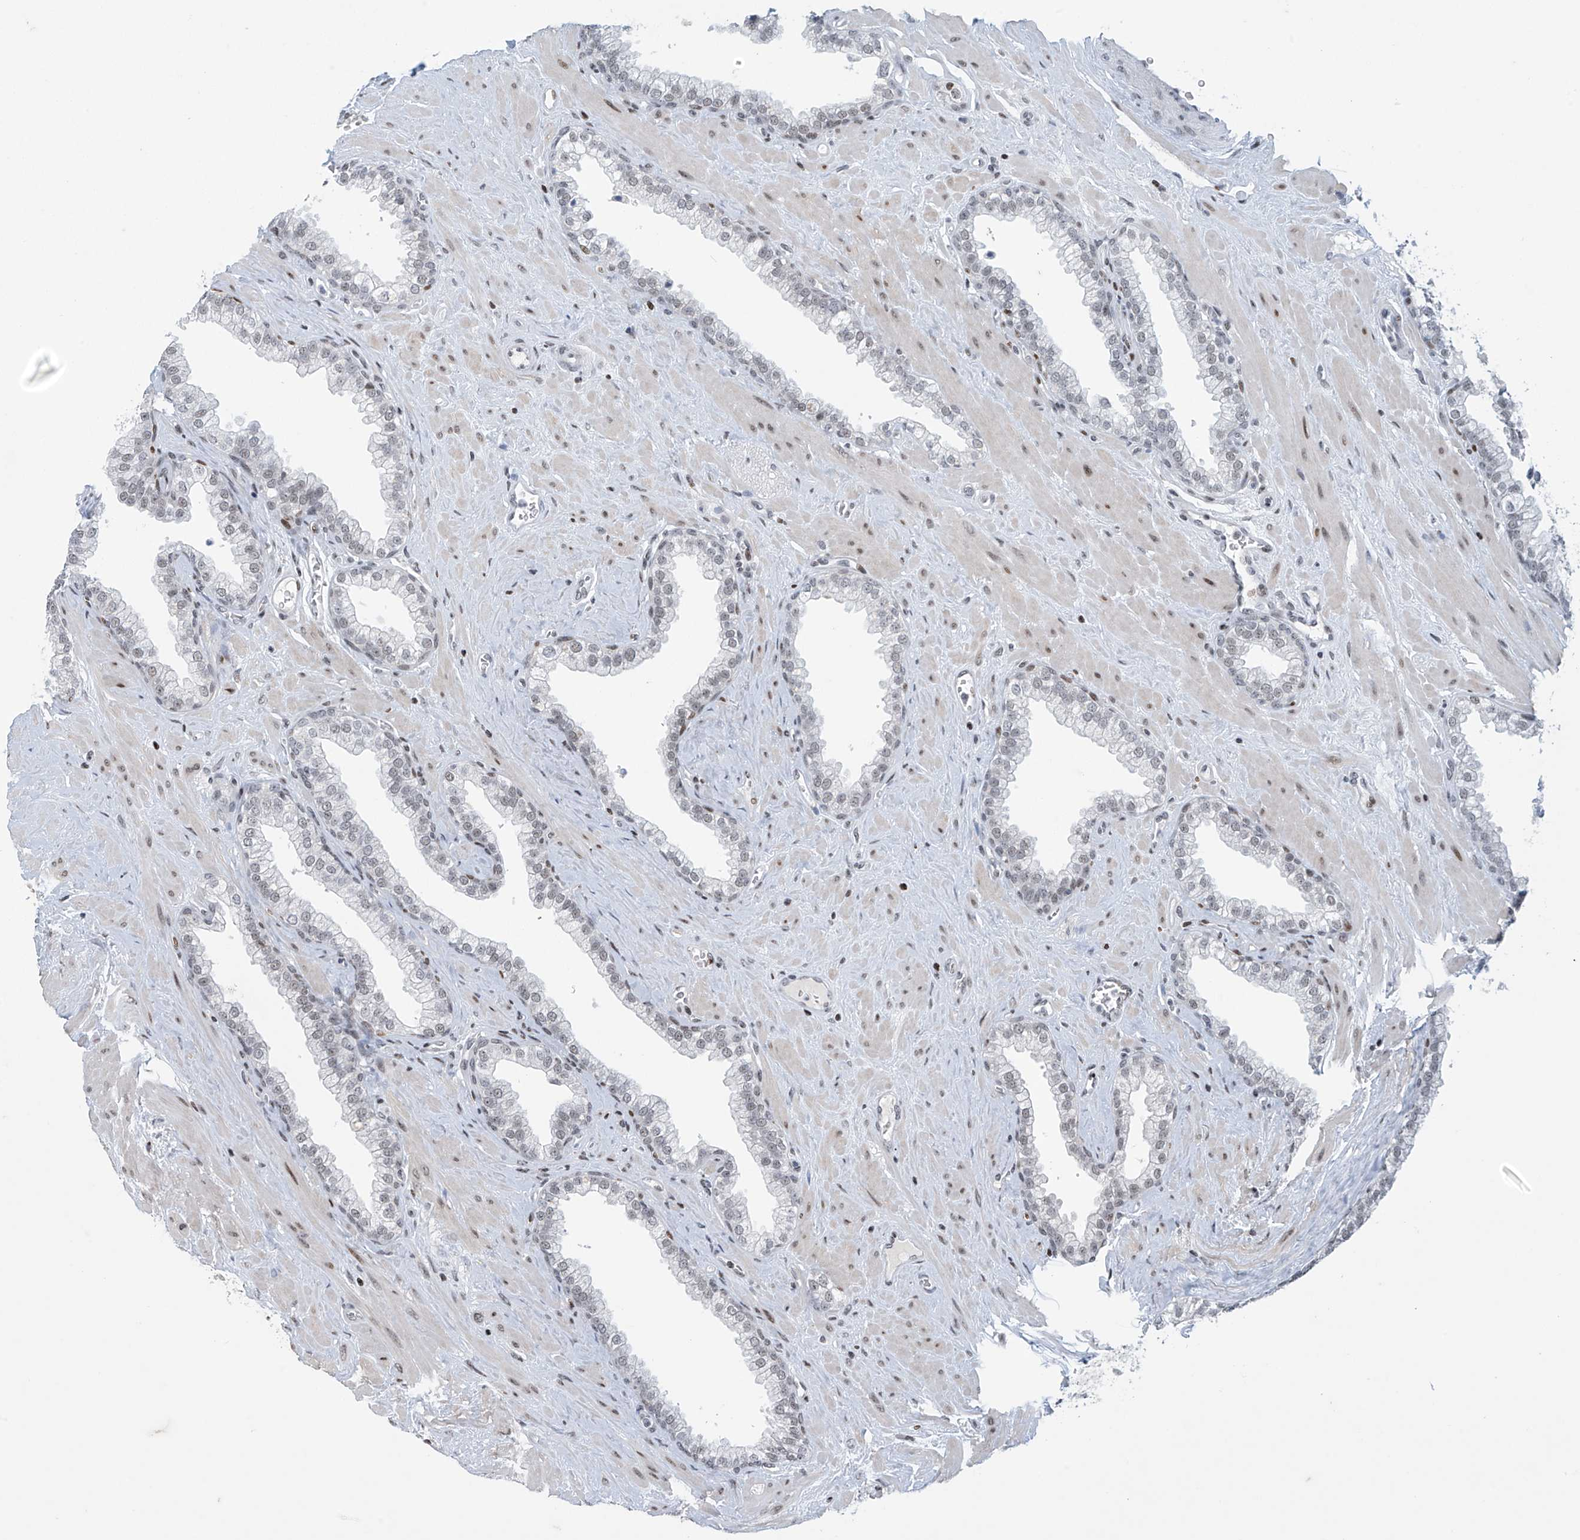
{"staining": {"intensity": "weak", "quantity": "25%-75%", "location": "nuclear"}, "tissue": "prostate", "cell_type": "Glandular cells", "image_type": "normal", "snomed": [{"axis": "morphology", "description": "Normal tissue, NOS"}, {"axis": "morphology", "description": "Urothelial carcinoma, Low grade"}, {"axis": "topography", "description": "Urinary bladder"}, {"axis": "topography", "description": "Prostate"}], "caption": "Glandular cells demonstrate low levels of weak nuclear expression in approximately 25%-75% of cells in benign prostate.", "gene": "RFX7", "patient": {"sex": "male", "age": 60}}